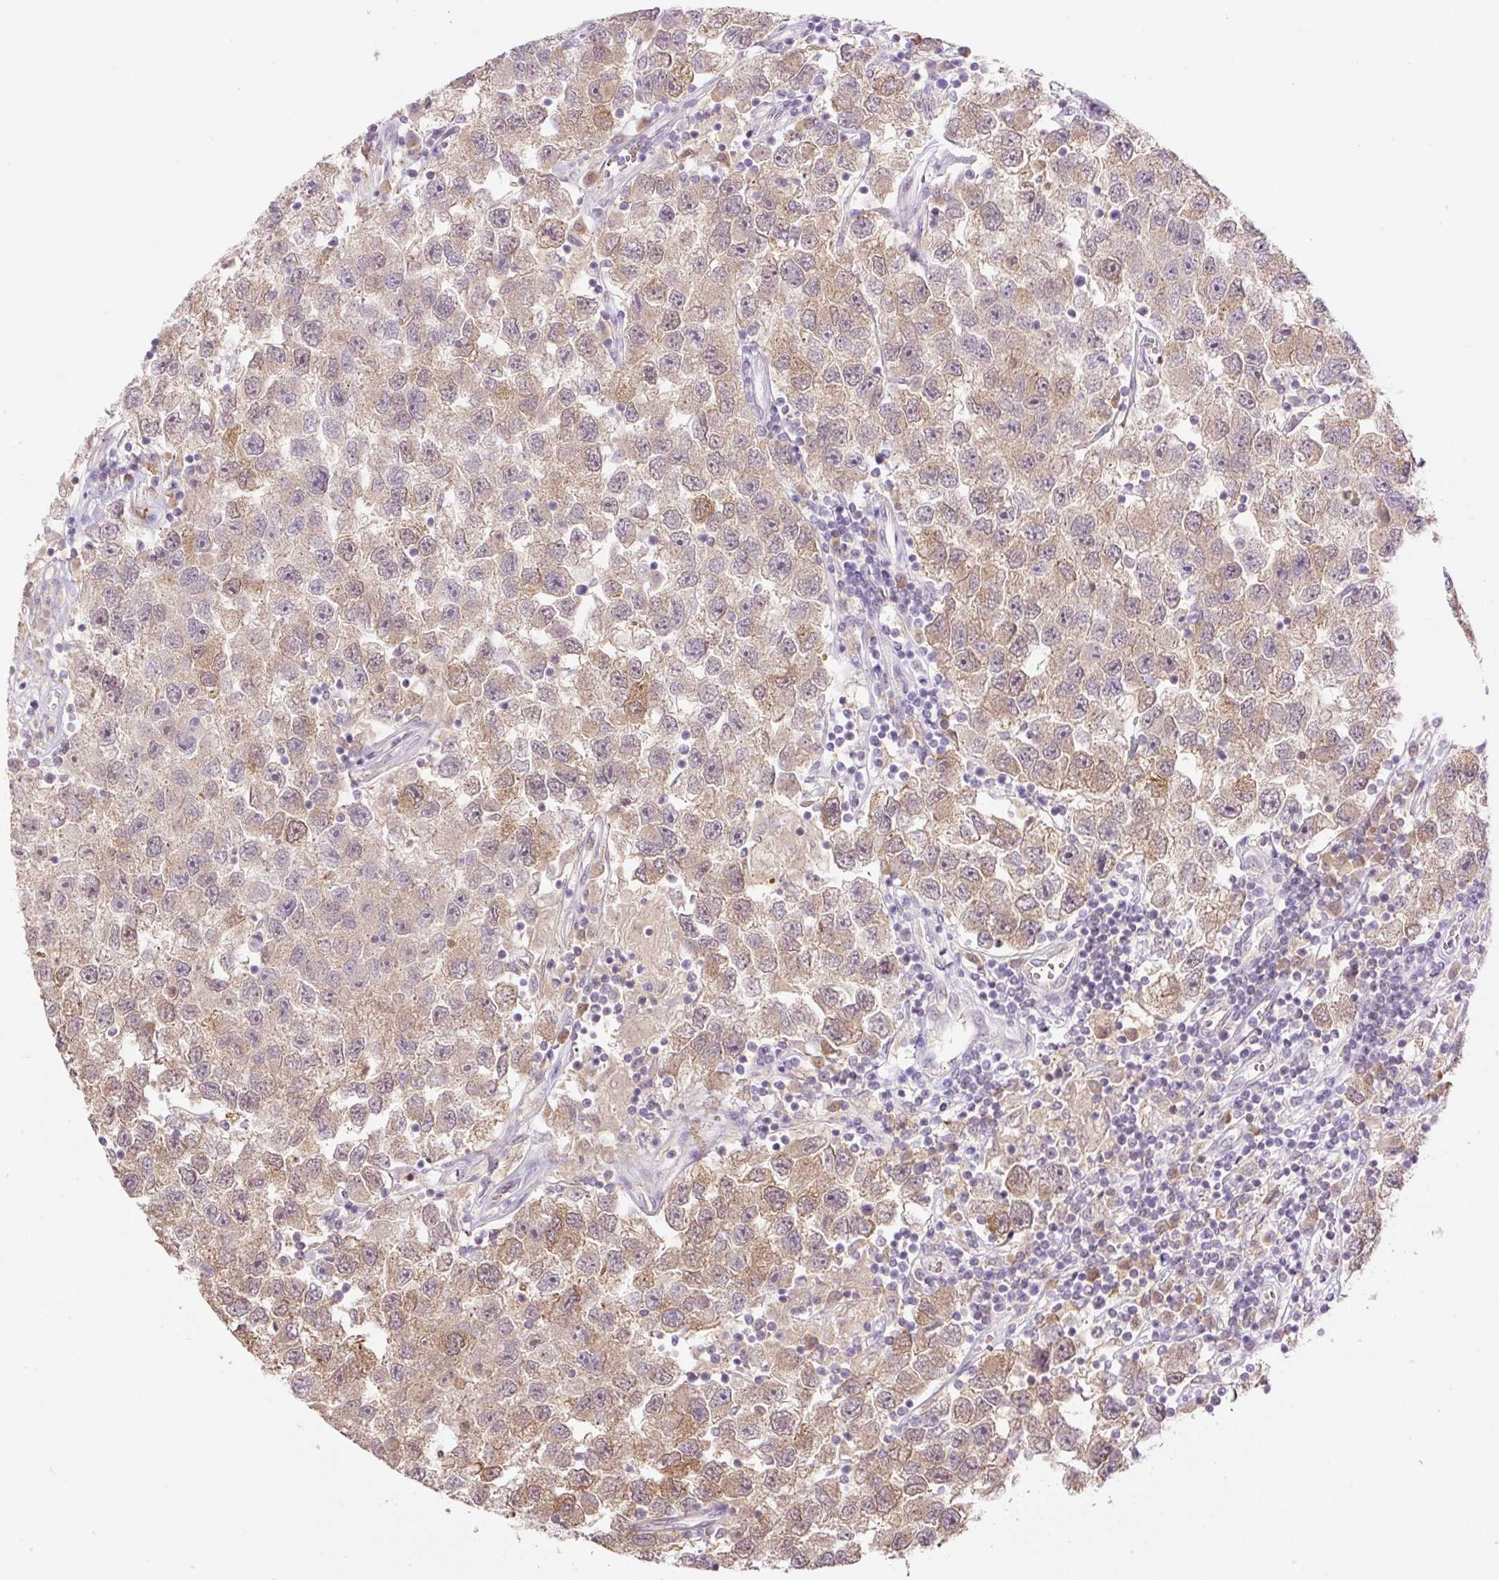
{"staining": {"intensity": "weak", "quantity": ">75%", "location": "cytoplasmic/membranous"}, "tissue": "testis cancer", "cell_type": "Tumor cells", "image_type": "cancer", "snomed": [{"axis": "morphology", "description": "Seminoma, NOS"}, {"axis": "topography", "description": "Testis"}], "caption": "IHC of human testis seminoma reveals low levels of weak cytoplasmic/membranous expression in approximately >75% of tumor cells. (Brightfield microscopy of DAB IHC at high magnification).", "gene": "HABP4", "patient": {"sex": "male", "age": 26}}